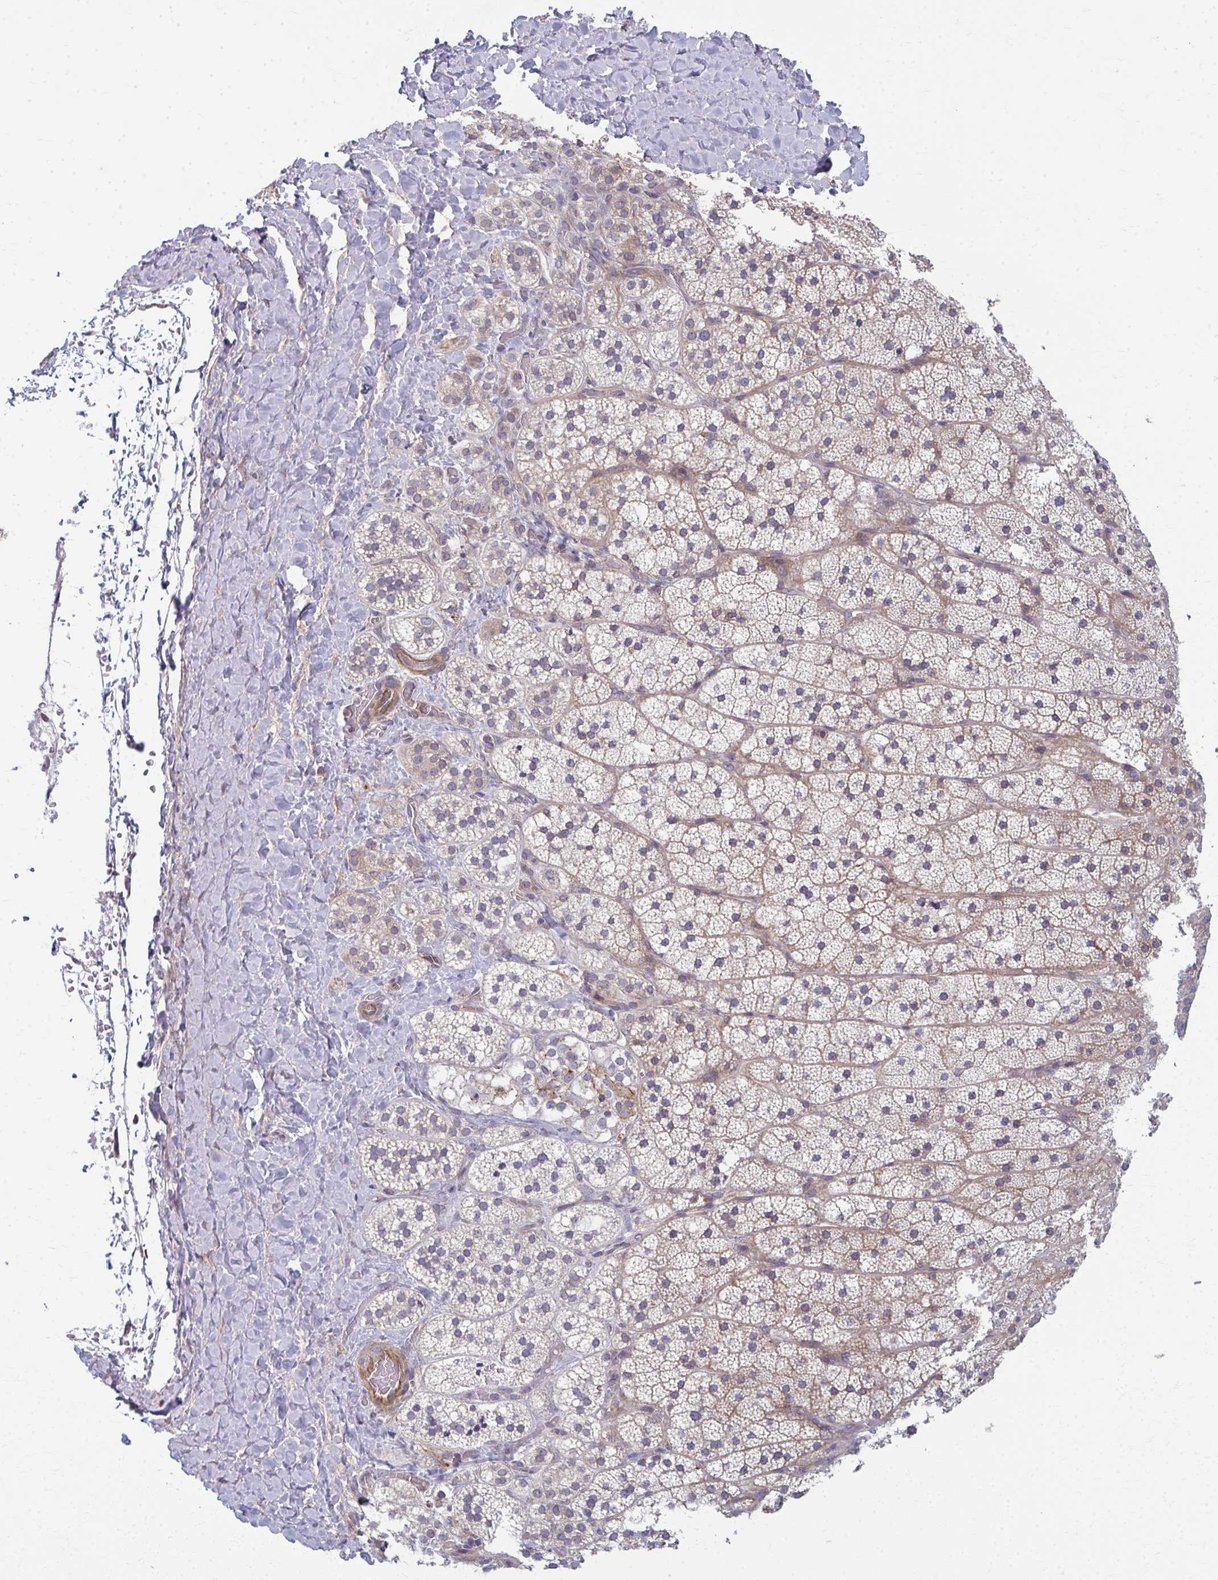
{"staining": {"intensity": "weak", "quantity": "25%-75%", "location": "cytoplasmic/membranous"}, "tissue": "adrenal gland", "cell_type": "Glandular cells", "image_type": "normal", "snomed": [{"axis": "morphology", "description": "Normal tissue, NOS"}, {"axis": "topography", "description": "Adrenal gland"}], "caption": "Immunohistochemical staining of unremarkable adrenal gland reveals low levels of weak cytoplasmic/membranous positivity in about 25%-75% of glandular cells. Using DAB (3,3'-diaminobenzidine) (brown) and hematoxylin (blue) stains, captured at high magnification using brightfield microscopy.", "gene": "EID2B", "patient": {"sex": "male", "age": 53}}